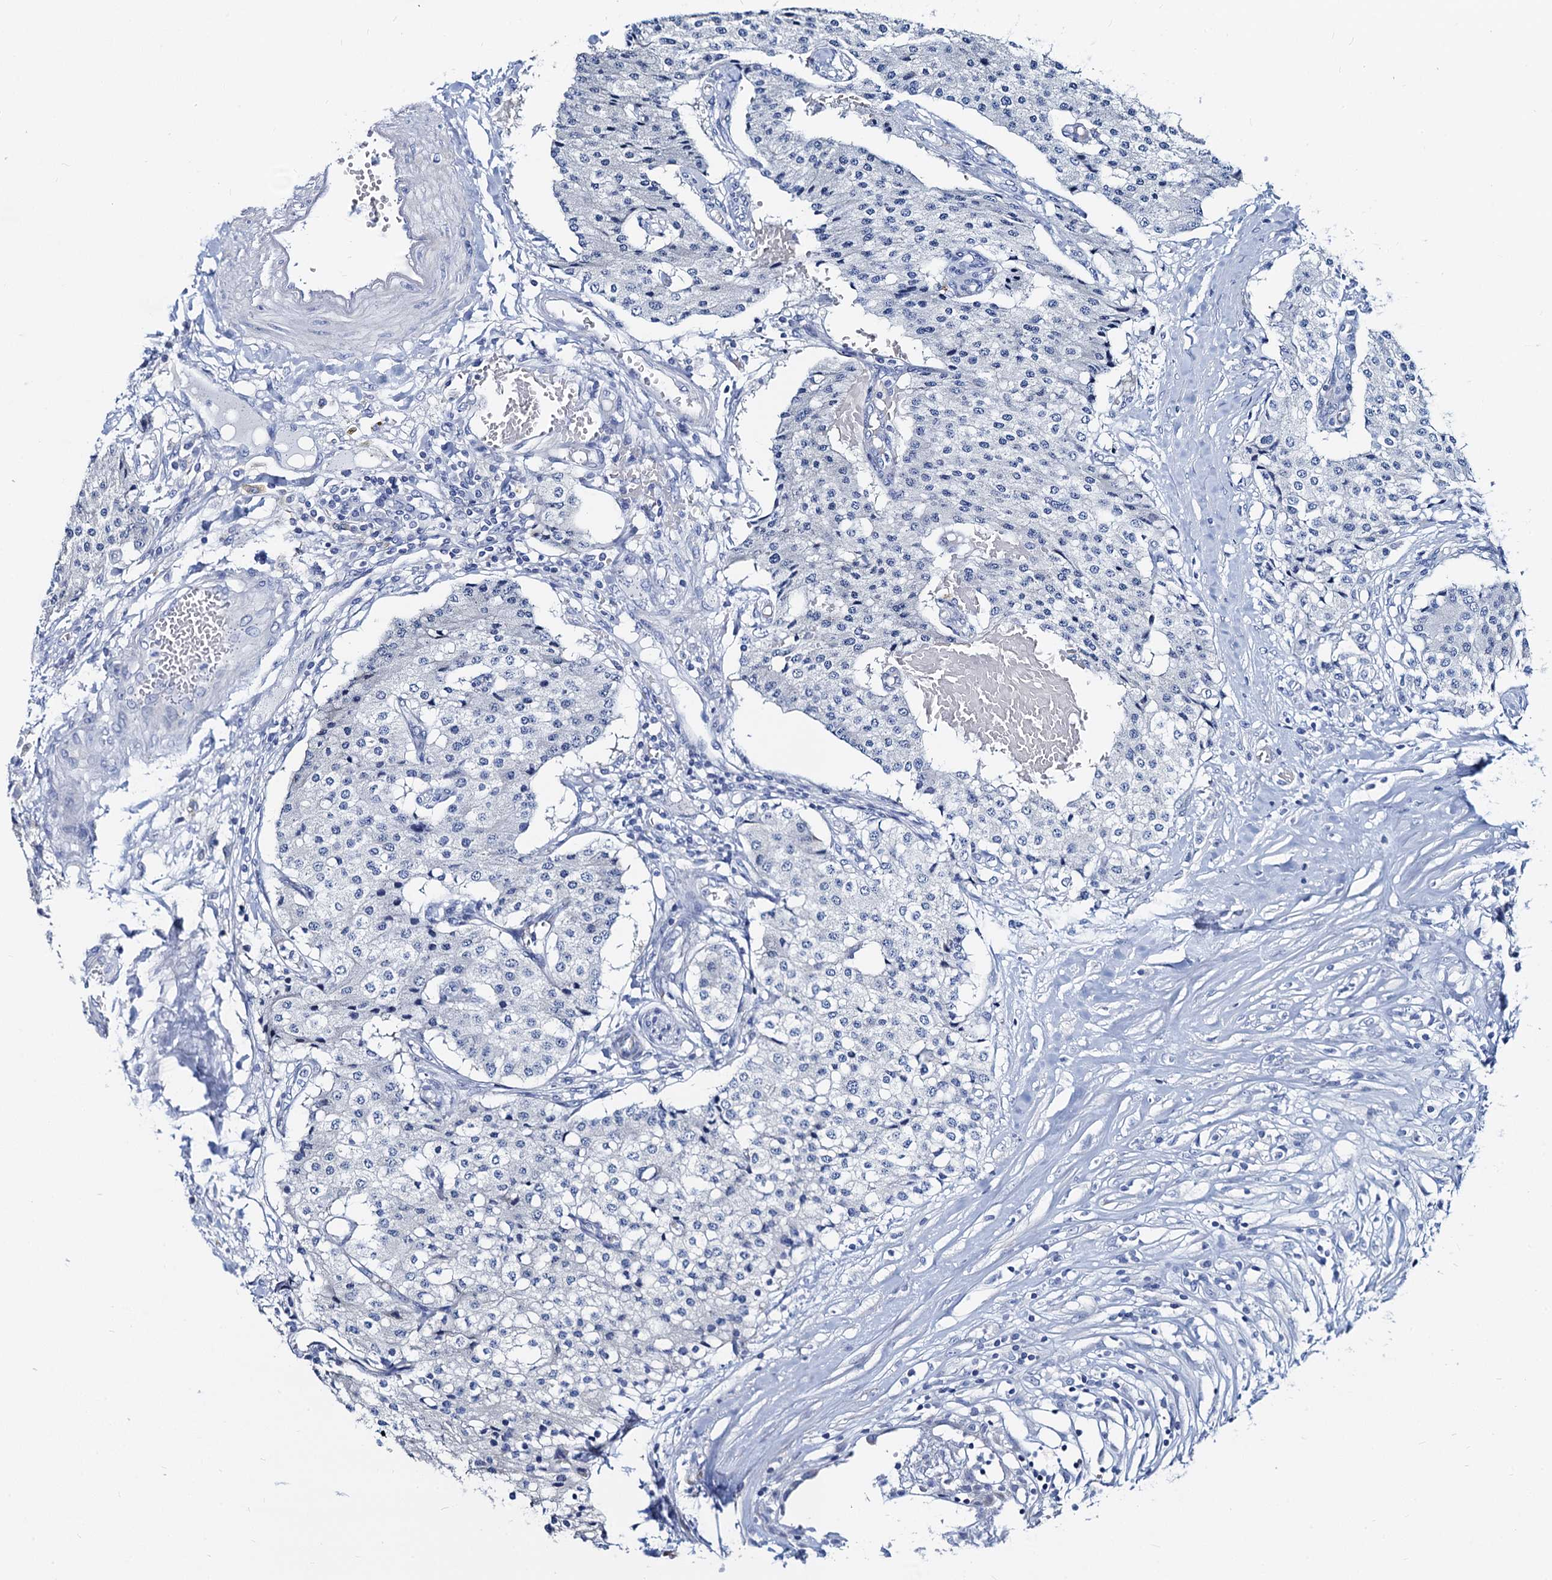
{"staining": {"intensity": "negative", "quantity": "none", "location": "none"}, "tissue": "carcinoid", "cell_type": "Tumor cells", "image_type": "cancer", "snomed": [{"axis": "morphology", "description": "Carcinoid, malignant, NOS"}, {"axis": "topography", "description": "Colon"}], "caption": "The histopathology image demonstrates no staining of tumor cells in carcinoid.", "gene": "RBP3", "patient": {"sex": "female", "age": 52}}